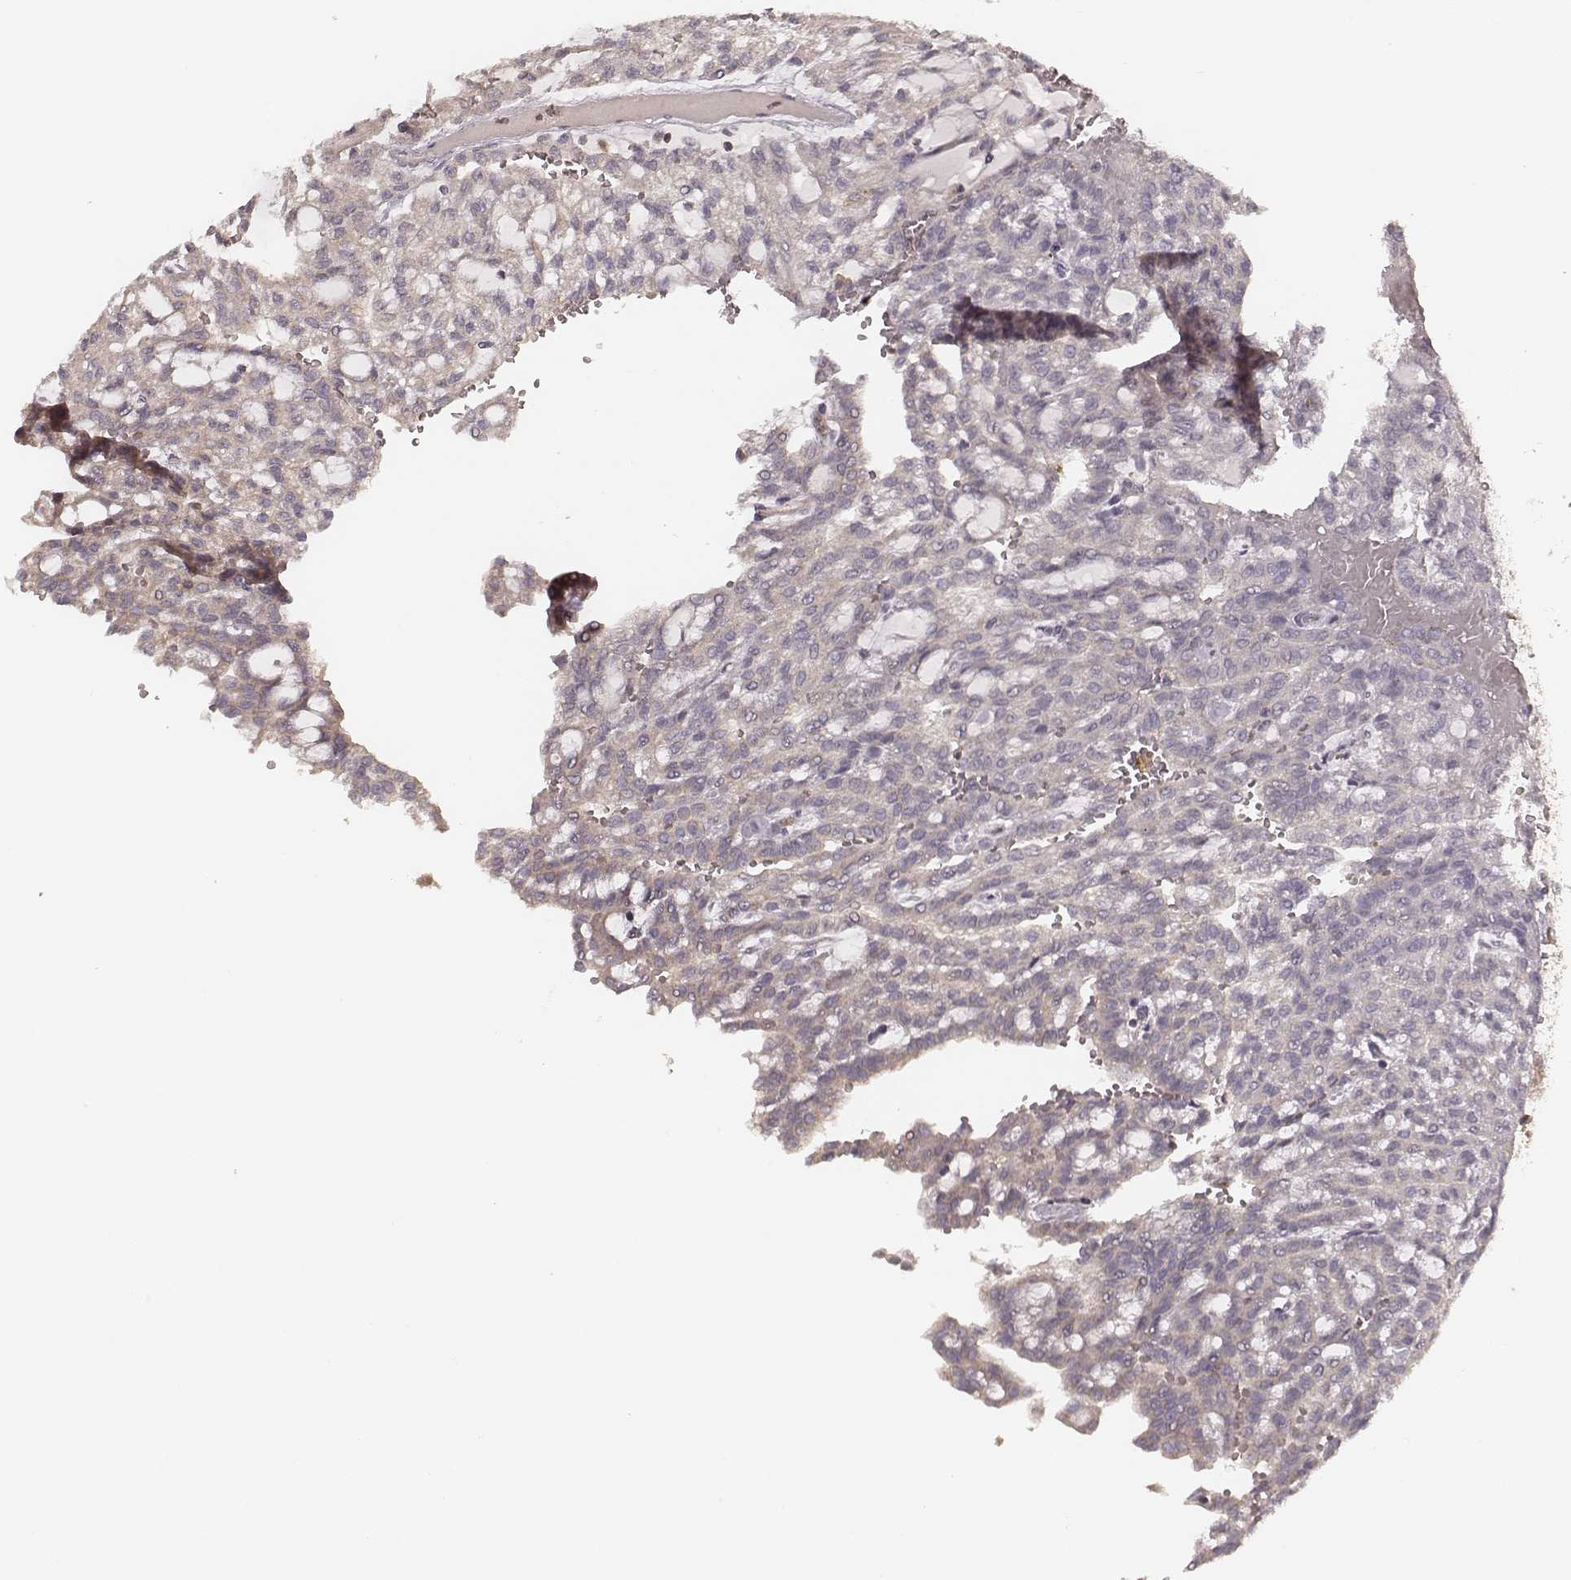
{"staining": {"intensity": "negative", "quantity": "none", "location": "none"}, "tissue": "renal cancer", "cell_type": "Tumor cells", "image_type": "cancer", "snomed": [{"axis": "morphology", "description": "Adenocarcinoma, NOS"}, {"axis": "topography", "description": "Kidney"}], "caption": "A high-resolution photomicrograph shows immunohistochemistry (IHC) staining of renal adenocarcinoma, which shows no significant staining in tumor cells.", "gene": "CARS1", "patient": {"sex": "male", "age": 63}}